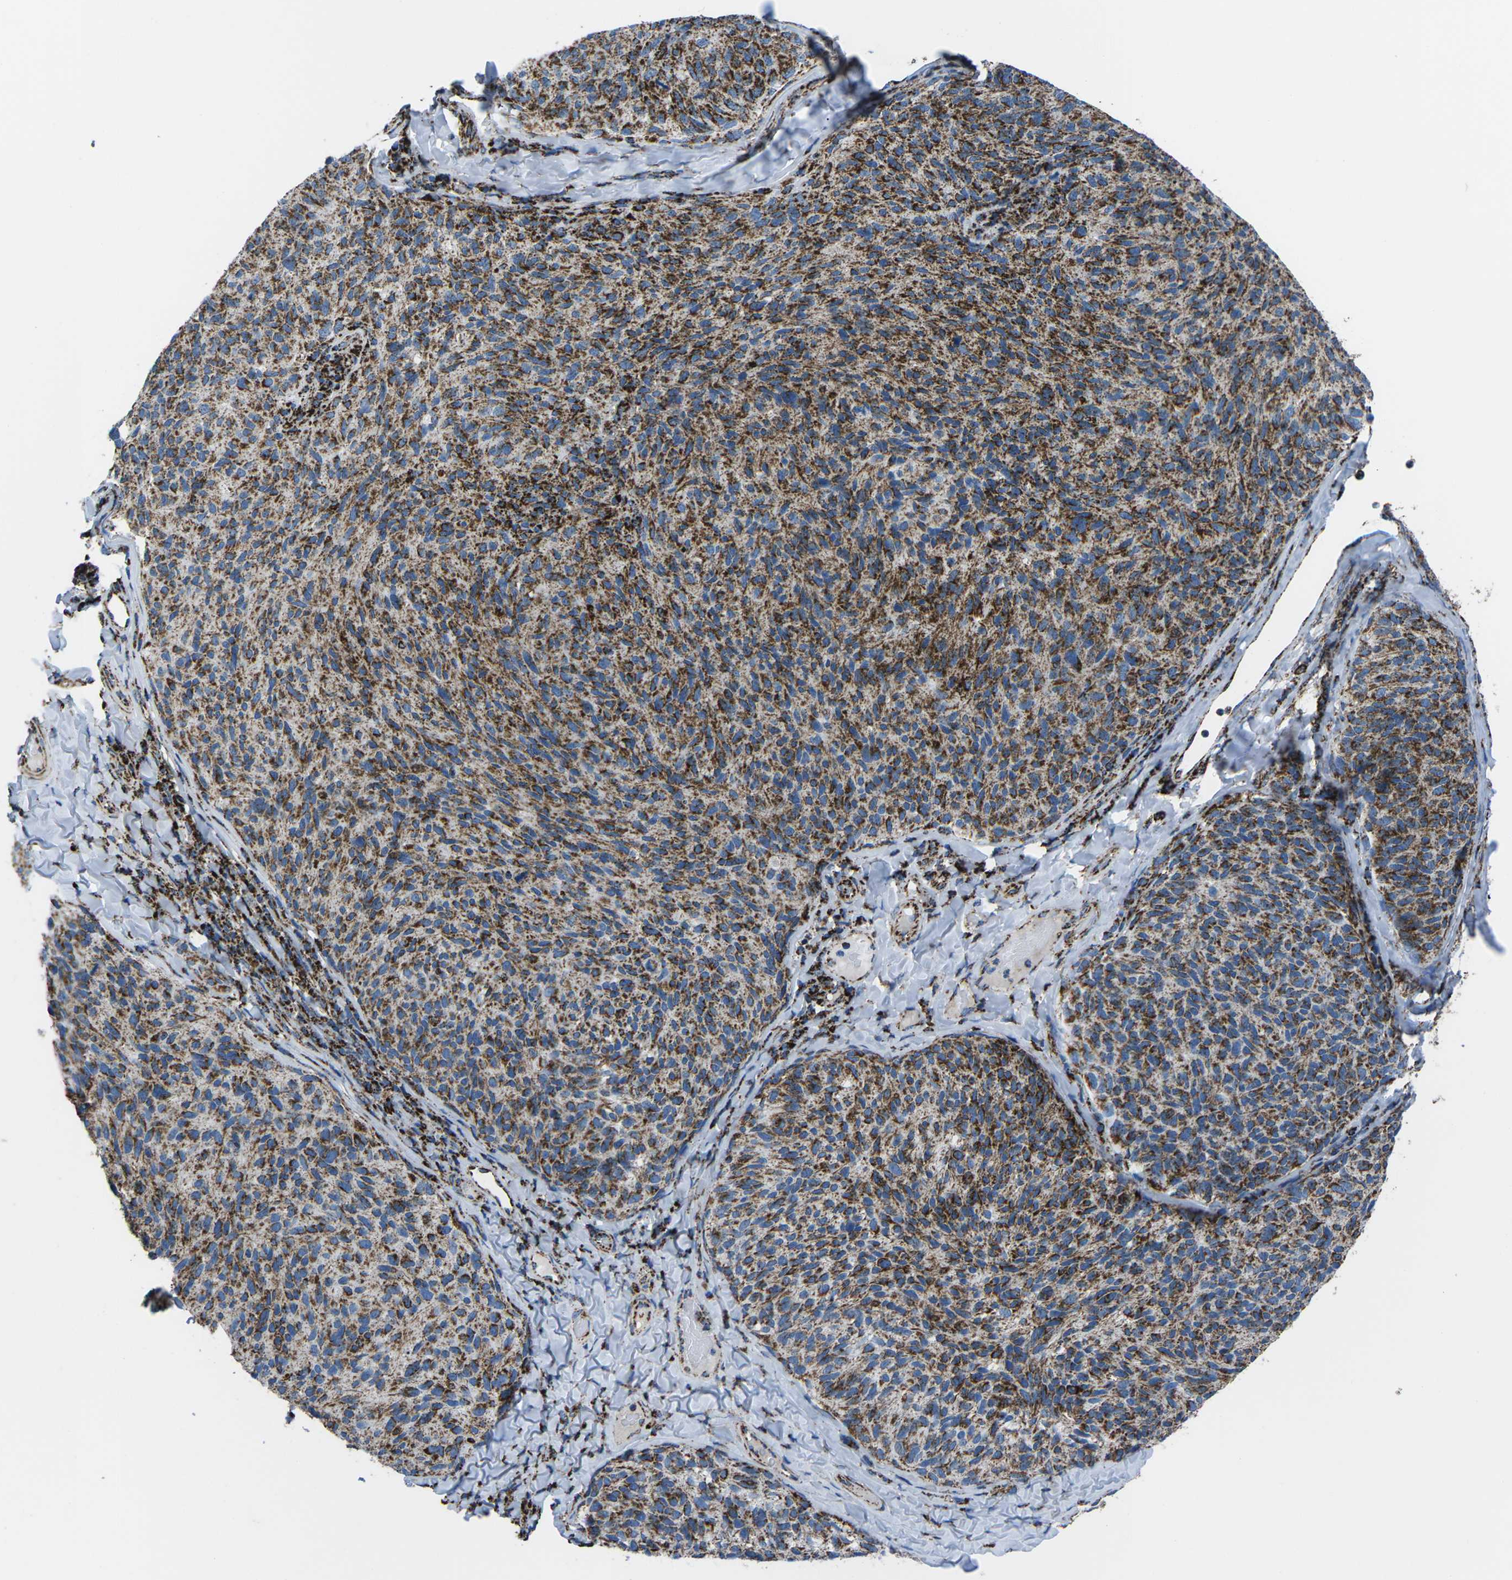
{"staining": {"intensity": "strong", "quantity": ">75%", "location": "cytoplasmic/membranous"}, "tissue": "melanoma", "cell_type": "Tumor cells", "image_type": "cancer", "snomed": [{"axis": "morphology", "description": "Malignant melanoma, NOS"}, {"axis": "topography", "description": "Skin"}], "caption": "DAB (3,3'-diaminobenzidine) immunohistochemical staining of malignant melanoma displays strong cytoplasmic/membranous protein positivity in about >75% of tumor cells.", "gene": "MT-CO2", "patient": {"sex": "female", "age": 73}}